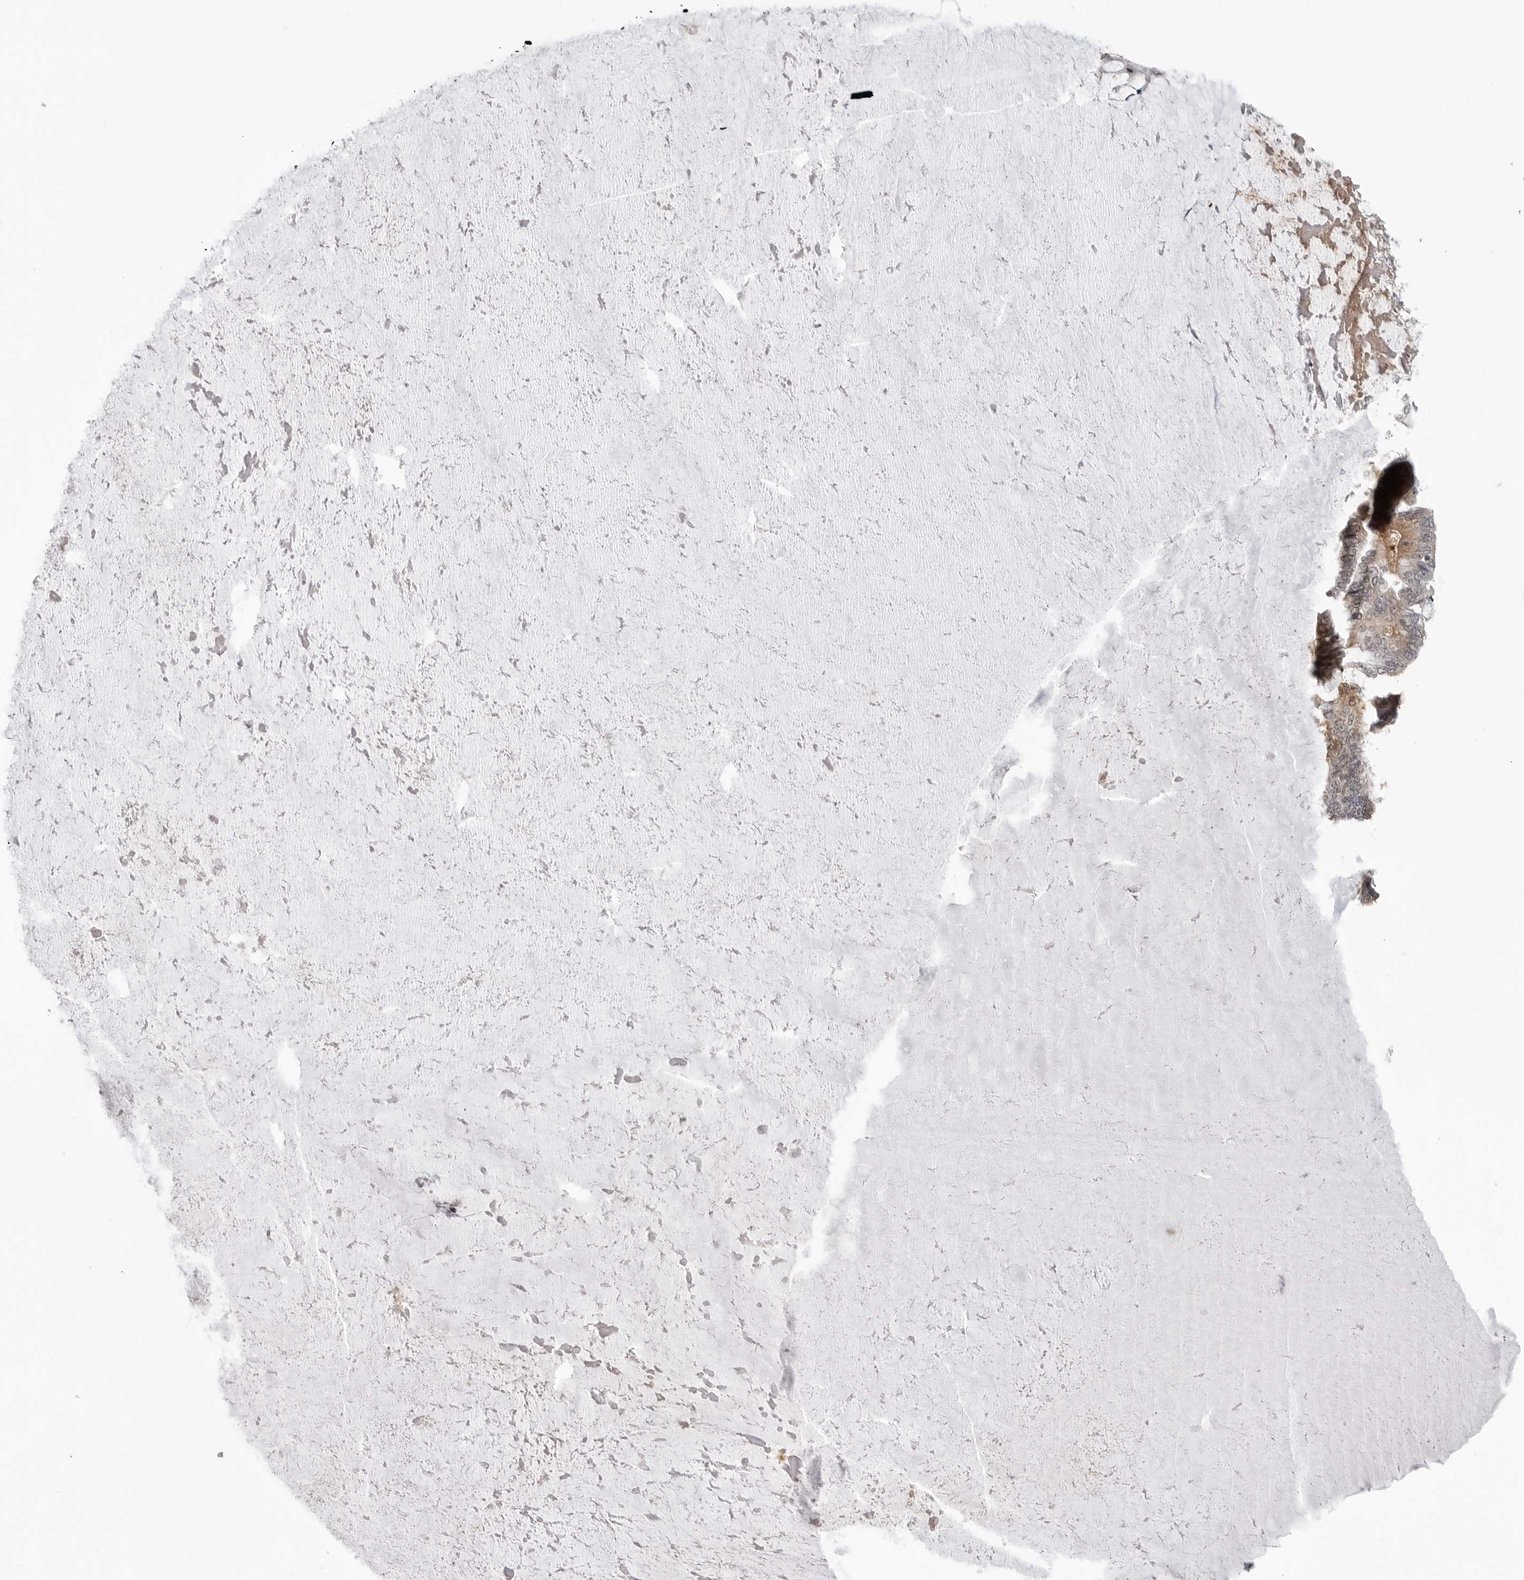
{"staining": {"intensity": "moderate", "quantity": "<25%", "location": "cytoplasmic/membranous"}, "tissue": "ovarian cancer", "cell_type": "Tumor cells", "image_type": "cancer", "snomed": [{"axis": "morphology", "description": "Cystadenocarcinoma, mucinous, NOS"}, {"axis": "topography", "description": "Ovary"}], "caption": "DAB (3,3'-diaminobenzidine) immunohistochemical staining of ovarian cancer (mucinous cystadenocarcinoma) displays moderate cytoplasmic/membranous protein expression in approximately <25% of tumor cells. (DAB (3,3'-diaminobenzidine) IHC with brightfield microscopy, high magnification).", "gene": "ADAMTS5", "patient": {"sex": "female", "age": 61}}